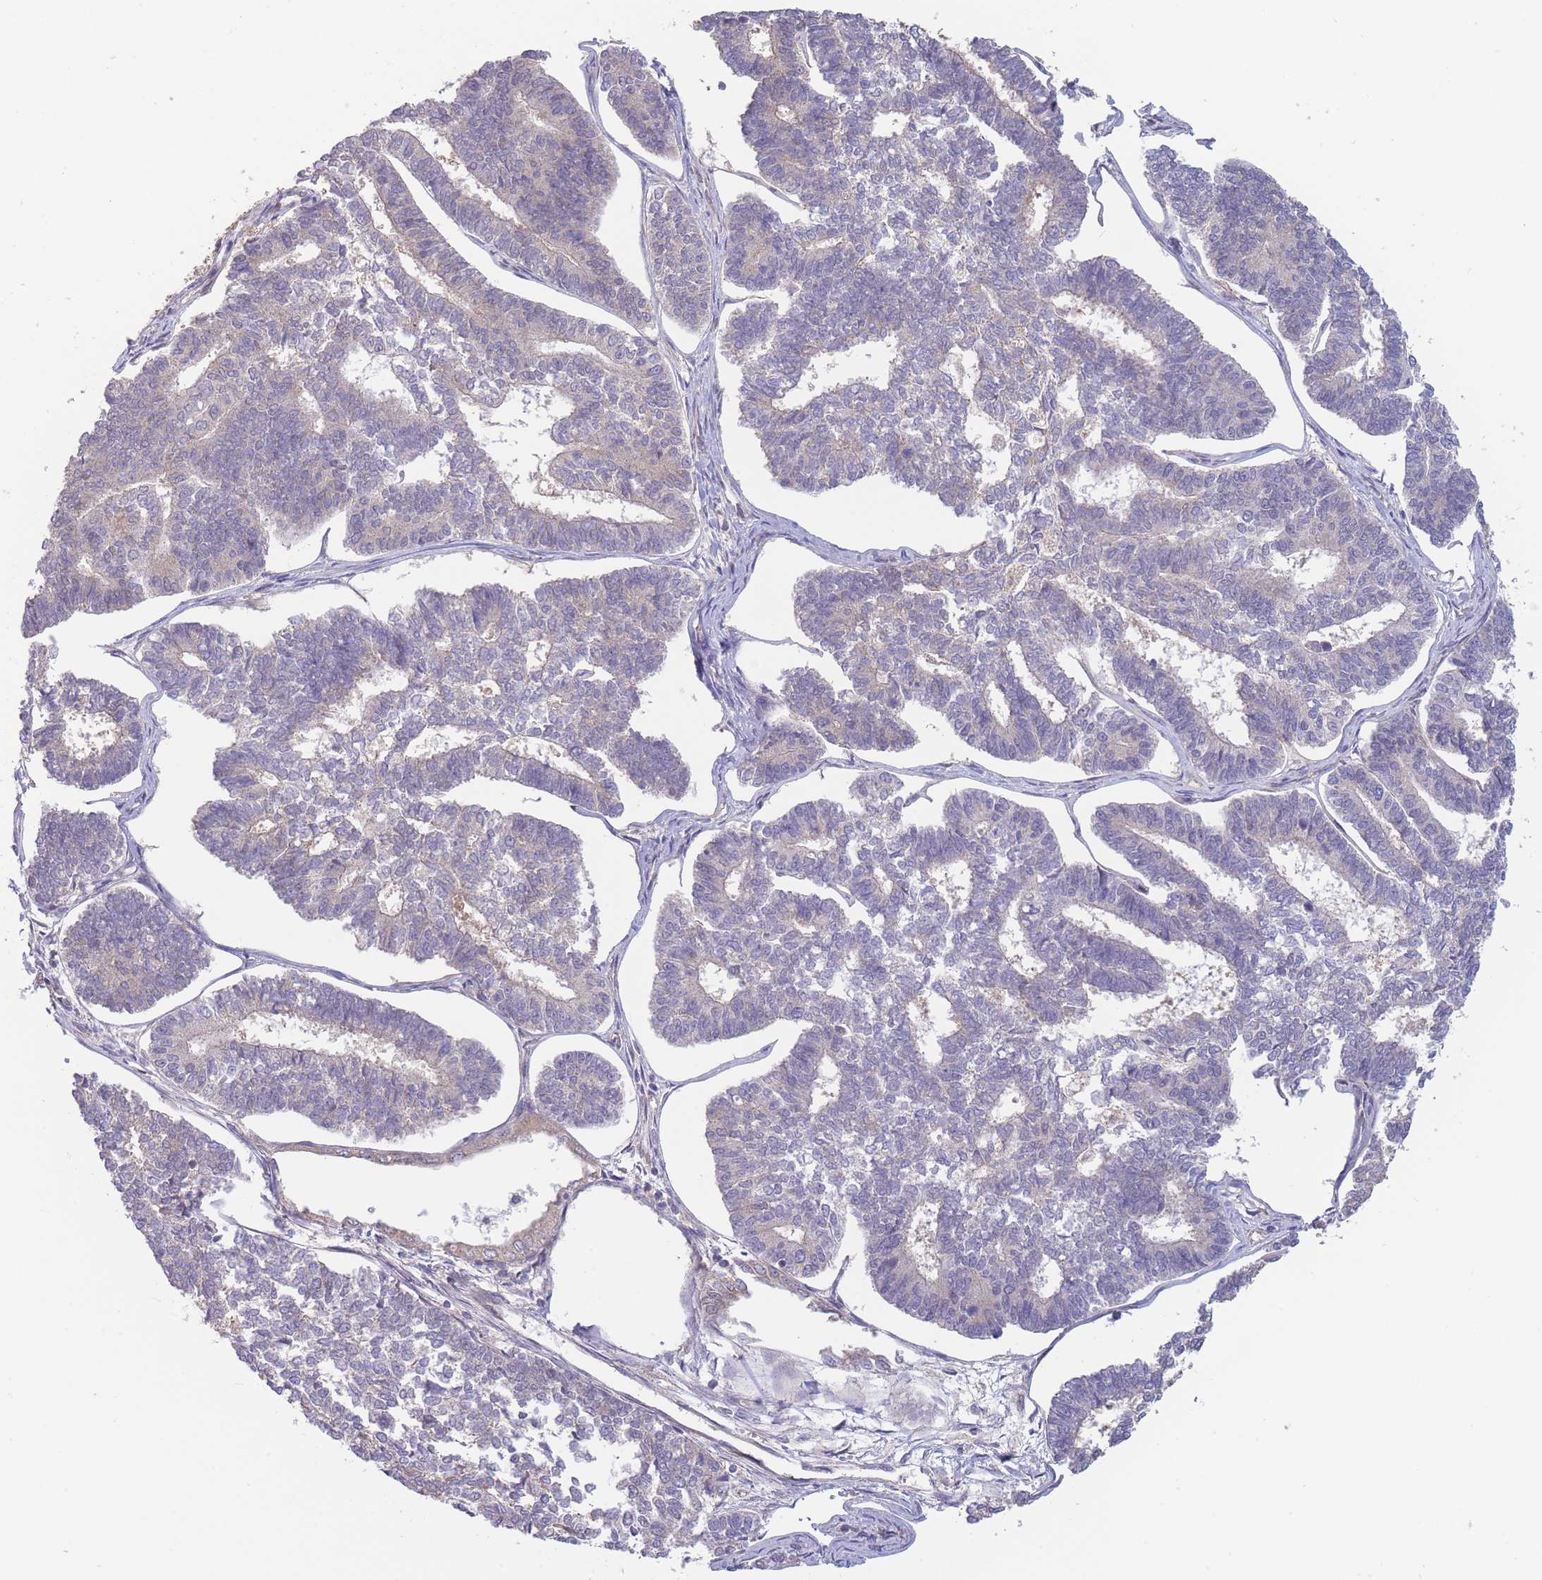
{"staining": {"intensity": "negative", "quantity": "none", "location": "none"}, "tissue": "endometrial cancer", "cell_type": "Tumor cells", "image_type": "cancer", "snomed": [{"axis": "morphology", "description": "Adenocarcinoma, NOS"}, {"axis": "topography", "description": "Endometrium"}], "caption": "Immunohistochemical staining of human endometrial adenocarcinoma reveals no significant expression in tumor cells. (Stains: DAB IHC with hematoxylin counter stain, Microscopy: brightfield microscopy at high magnification).", "gene": "NDUFAF5", "patient": {"sex": "female", "age": 70}}